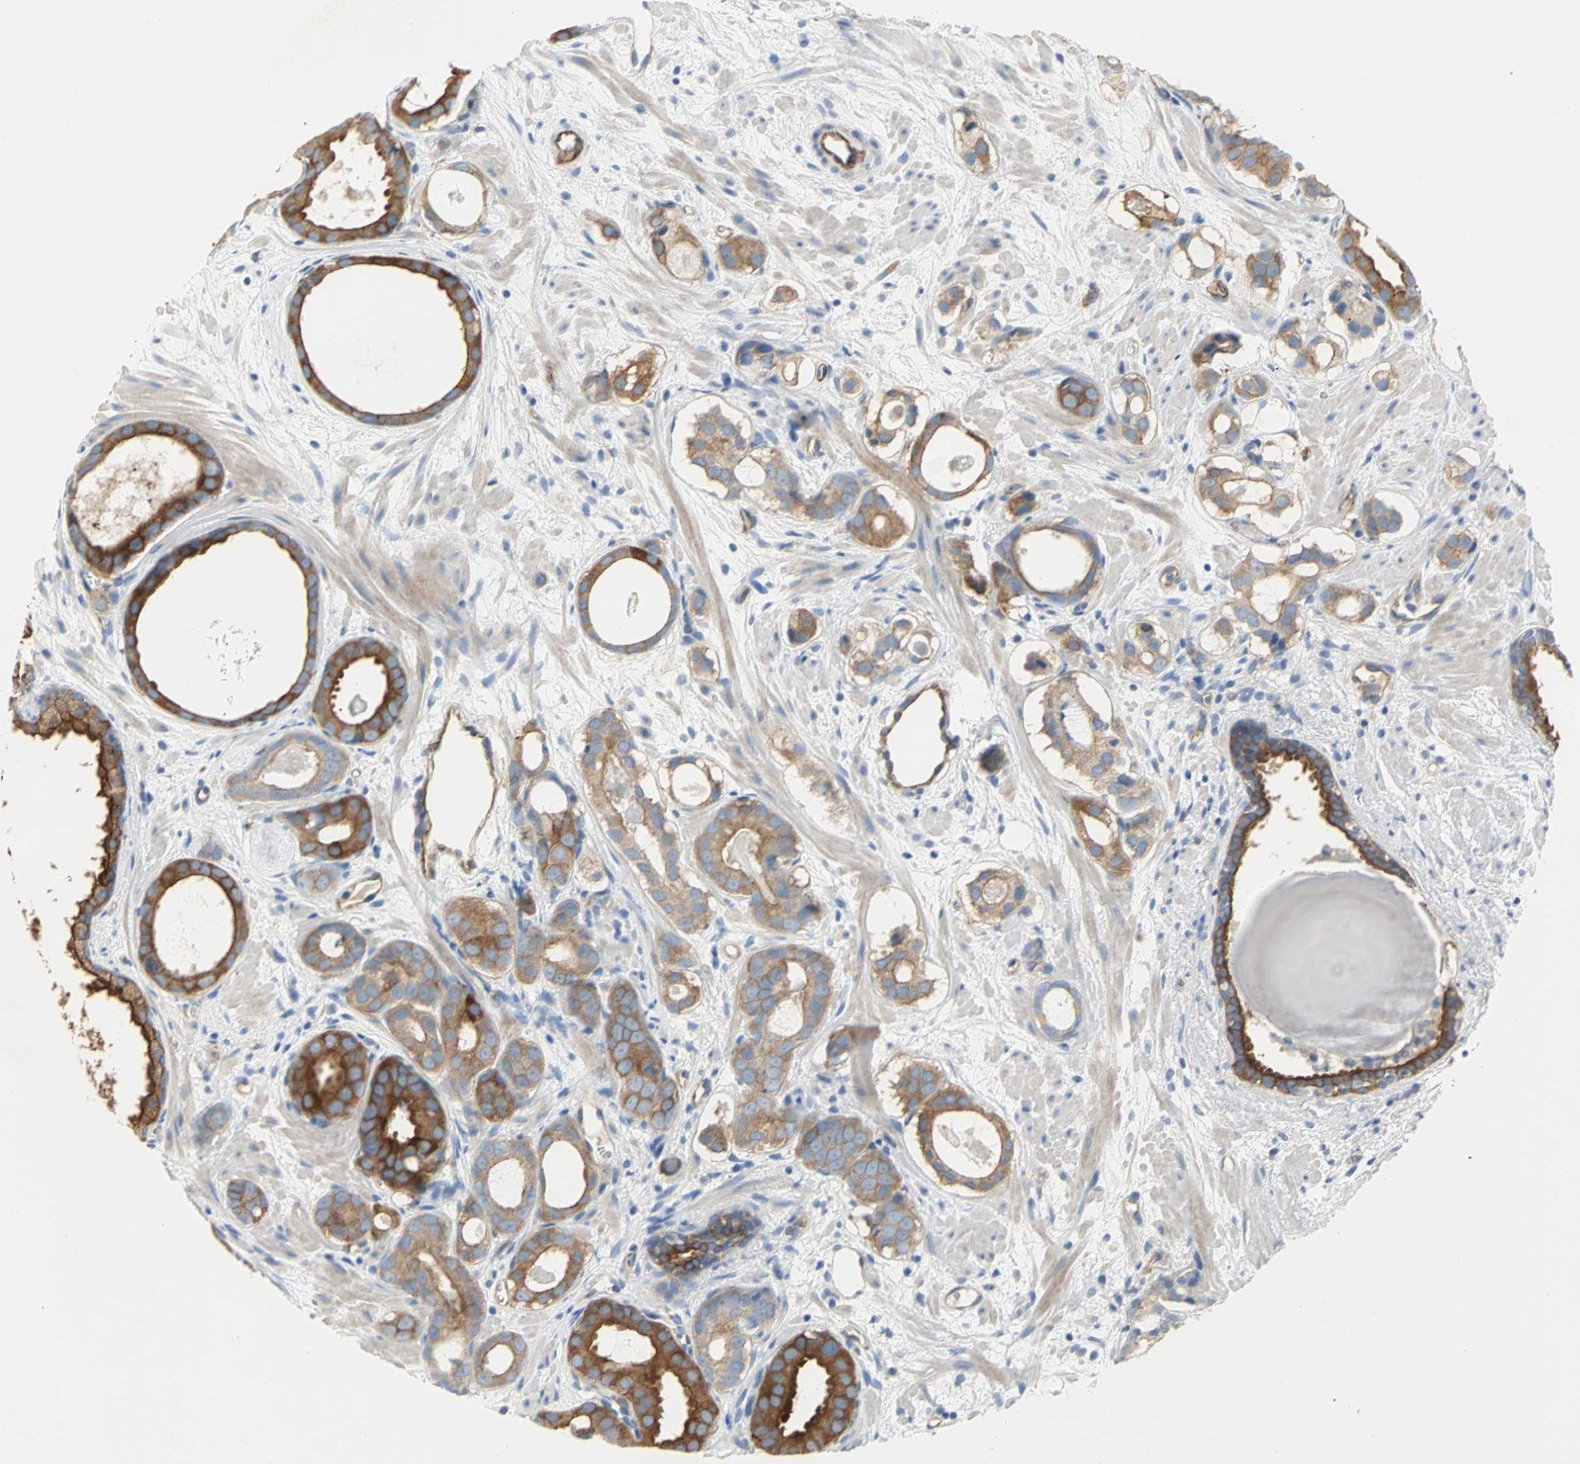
{"staining": {"intensity": "strong", "quantity": ">75%", "location": "cytoplasmic/membranous"}, "tissue": "prostate cancer", "cell_type": "Tumor cells", "image_type": "cancer", "snomed": [{"axis": "morphology", "description": "Adenocarcinoma, Low grade"}, {"axis": "topography", "description": "Prostate"}], "caption": "A high-resolution image shows IHC staining of prostate cancer, which demonstrates strong cytoplasmic/membranous staining in approximately >75% of tumor cells.", "gene": "FLNB", "patient": {"sex": "male", "age": 69}}